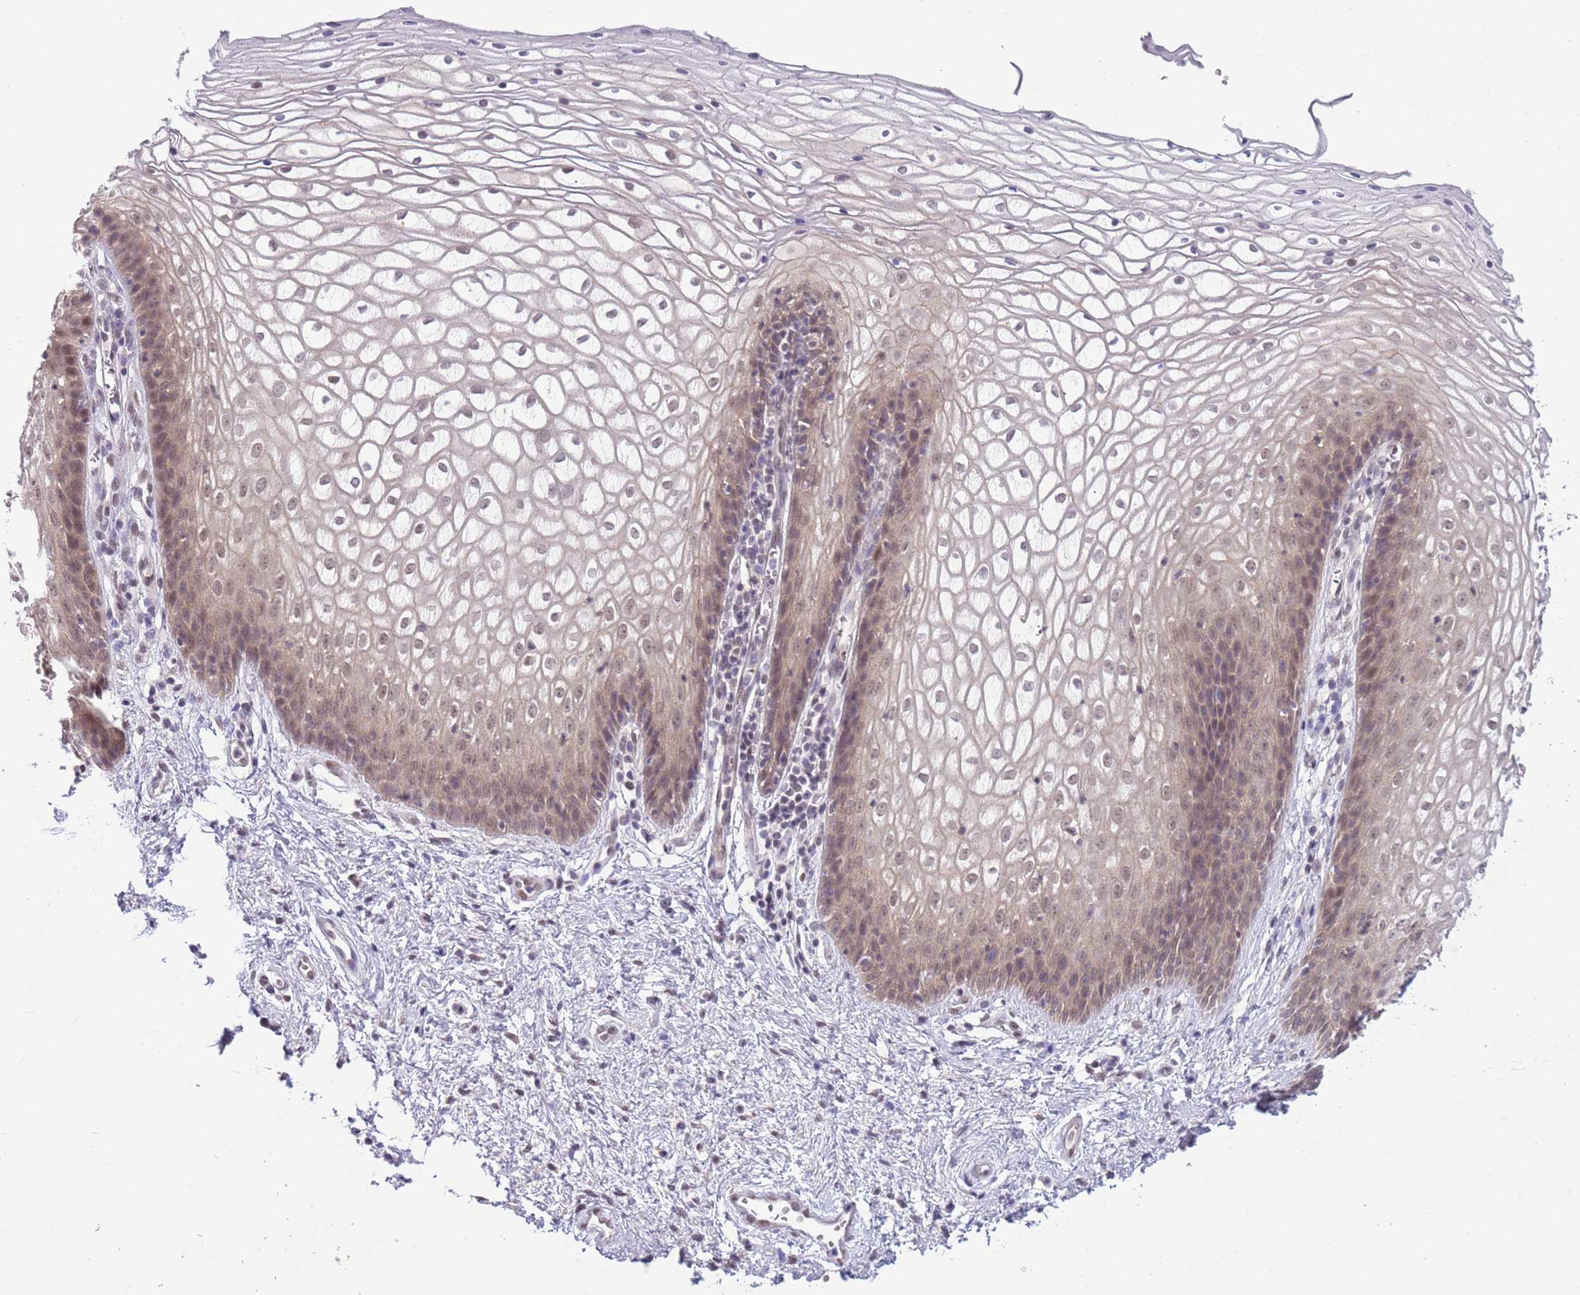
{"staining": {"intensity": "weak", "quantity": "25%-75%", "location": "nuclear"}, "tissue": "vagina", "cell_type": "Squamous epithelial cells", "image_type": "normal", "snomed": [{"axis": "morphology", "description": "Normal tissue, NOS"}, {"axis": "topography", "description": "Vagina"}], "caption": "An immunohistochemistry micrograph of benign tissue is shown. Protein staining in brown shows weak nuclear positivity in vagina within squamous epithelial cells. Using DAB (3,3'-diaminobenzidine) (brown) and hematoxylin (blue) stains, captured at high magnification using brightfield microscopy.", "gene": "TM2D1", "patient": {"sex": "female", "age": 34}}